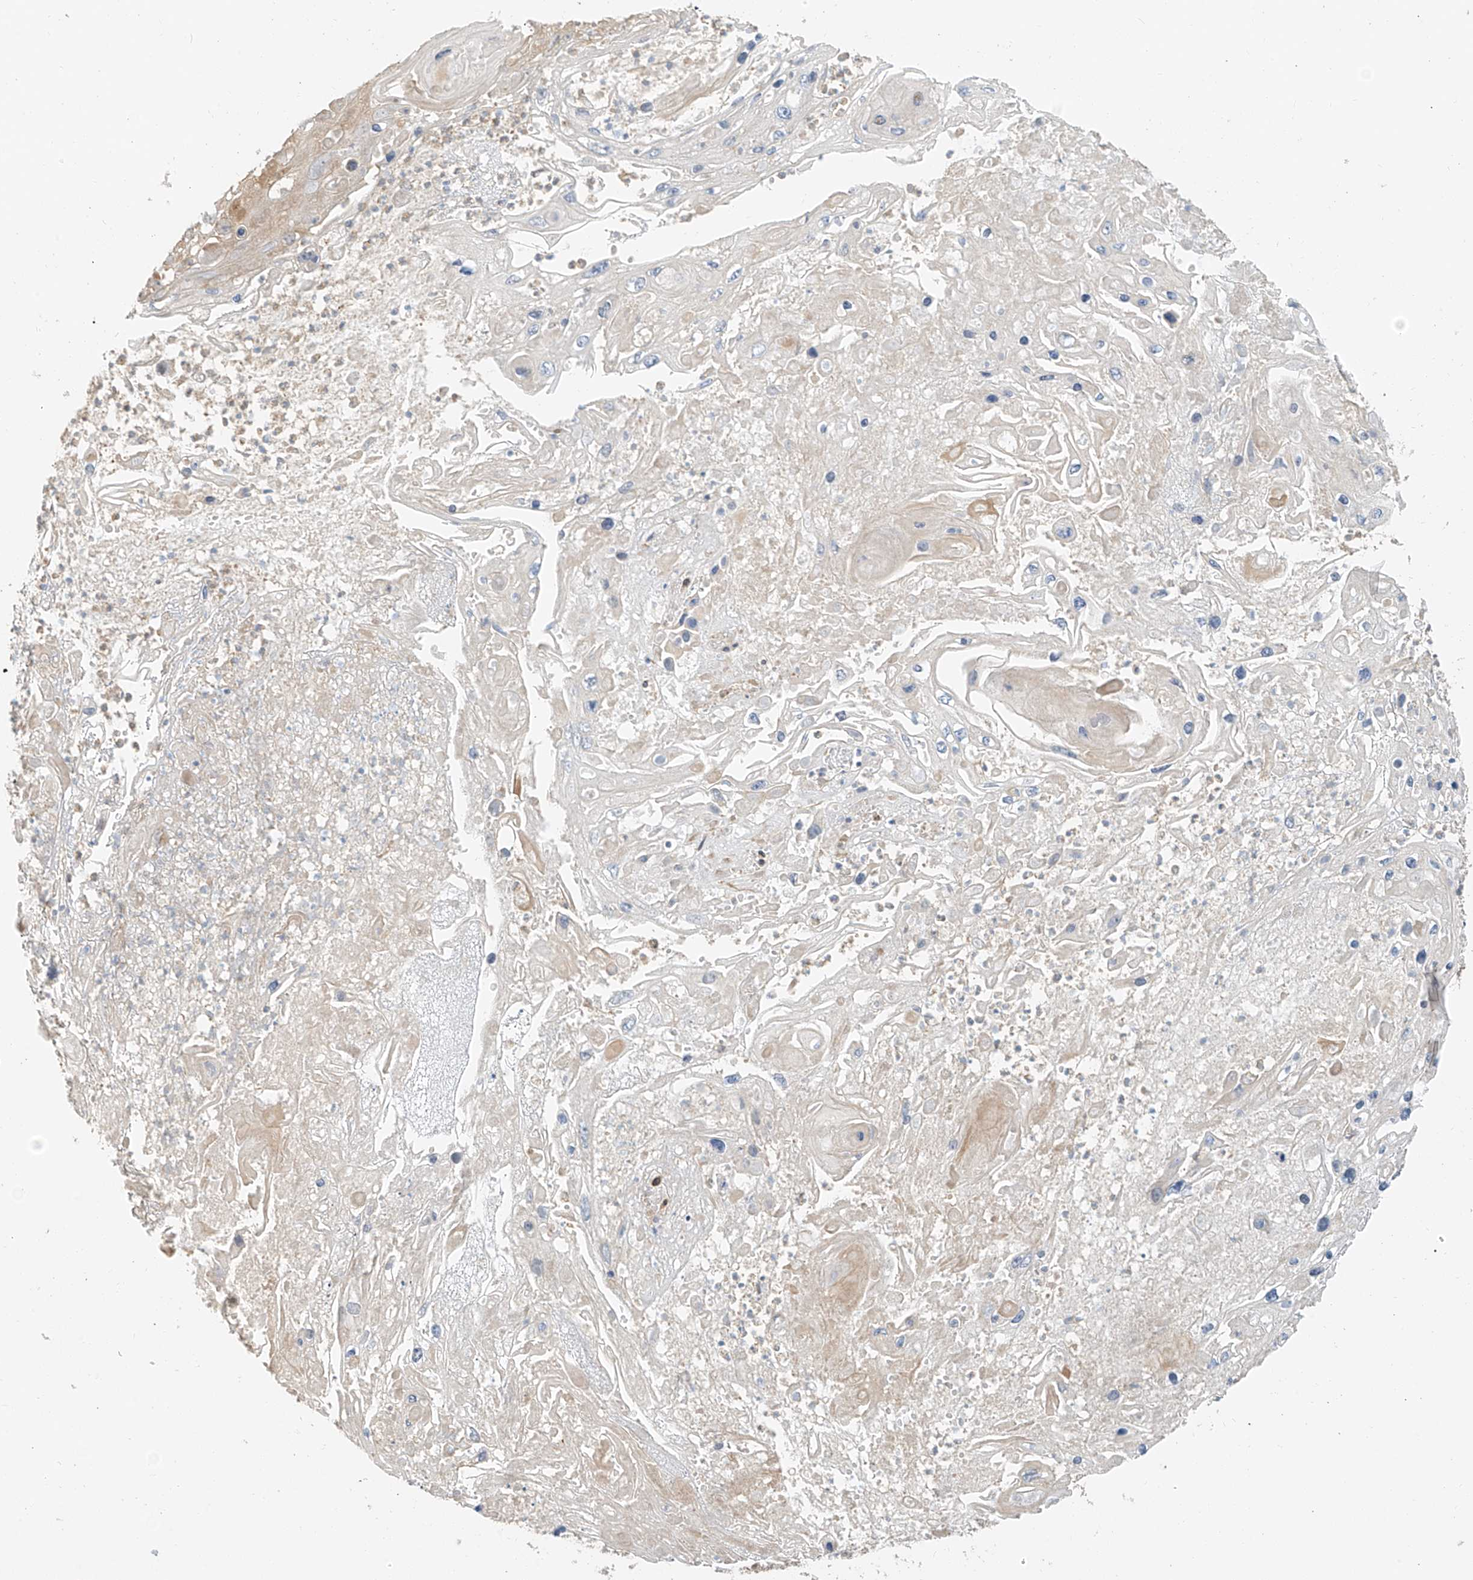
{"staining": {"intensity": "moderate", "quantity": "25%-75%", "location": "cytoplasmic/membranous"}, "tissue": "skin cancer", "cell_type": "Tumor cells", "image_type": "cancer", "snomed": [{"axis": "morphology", "description": "Squamous cell carcinoma, NOS"}, {"axis": "topography", "description": "Skin"}], "caption": "Immunohistochemical staining of skin cancer (squamous cell carcinoma) shows medium levels of moderate cytoplasmic/membranous protein expression in approximately 25%-75% of tumor cells. Nuclei are stained in blue.", "gene": "ANKZF1", "patient": {"sex": "male", "age": 55}}